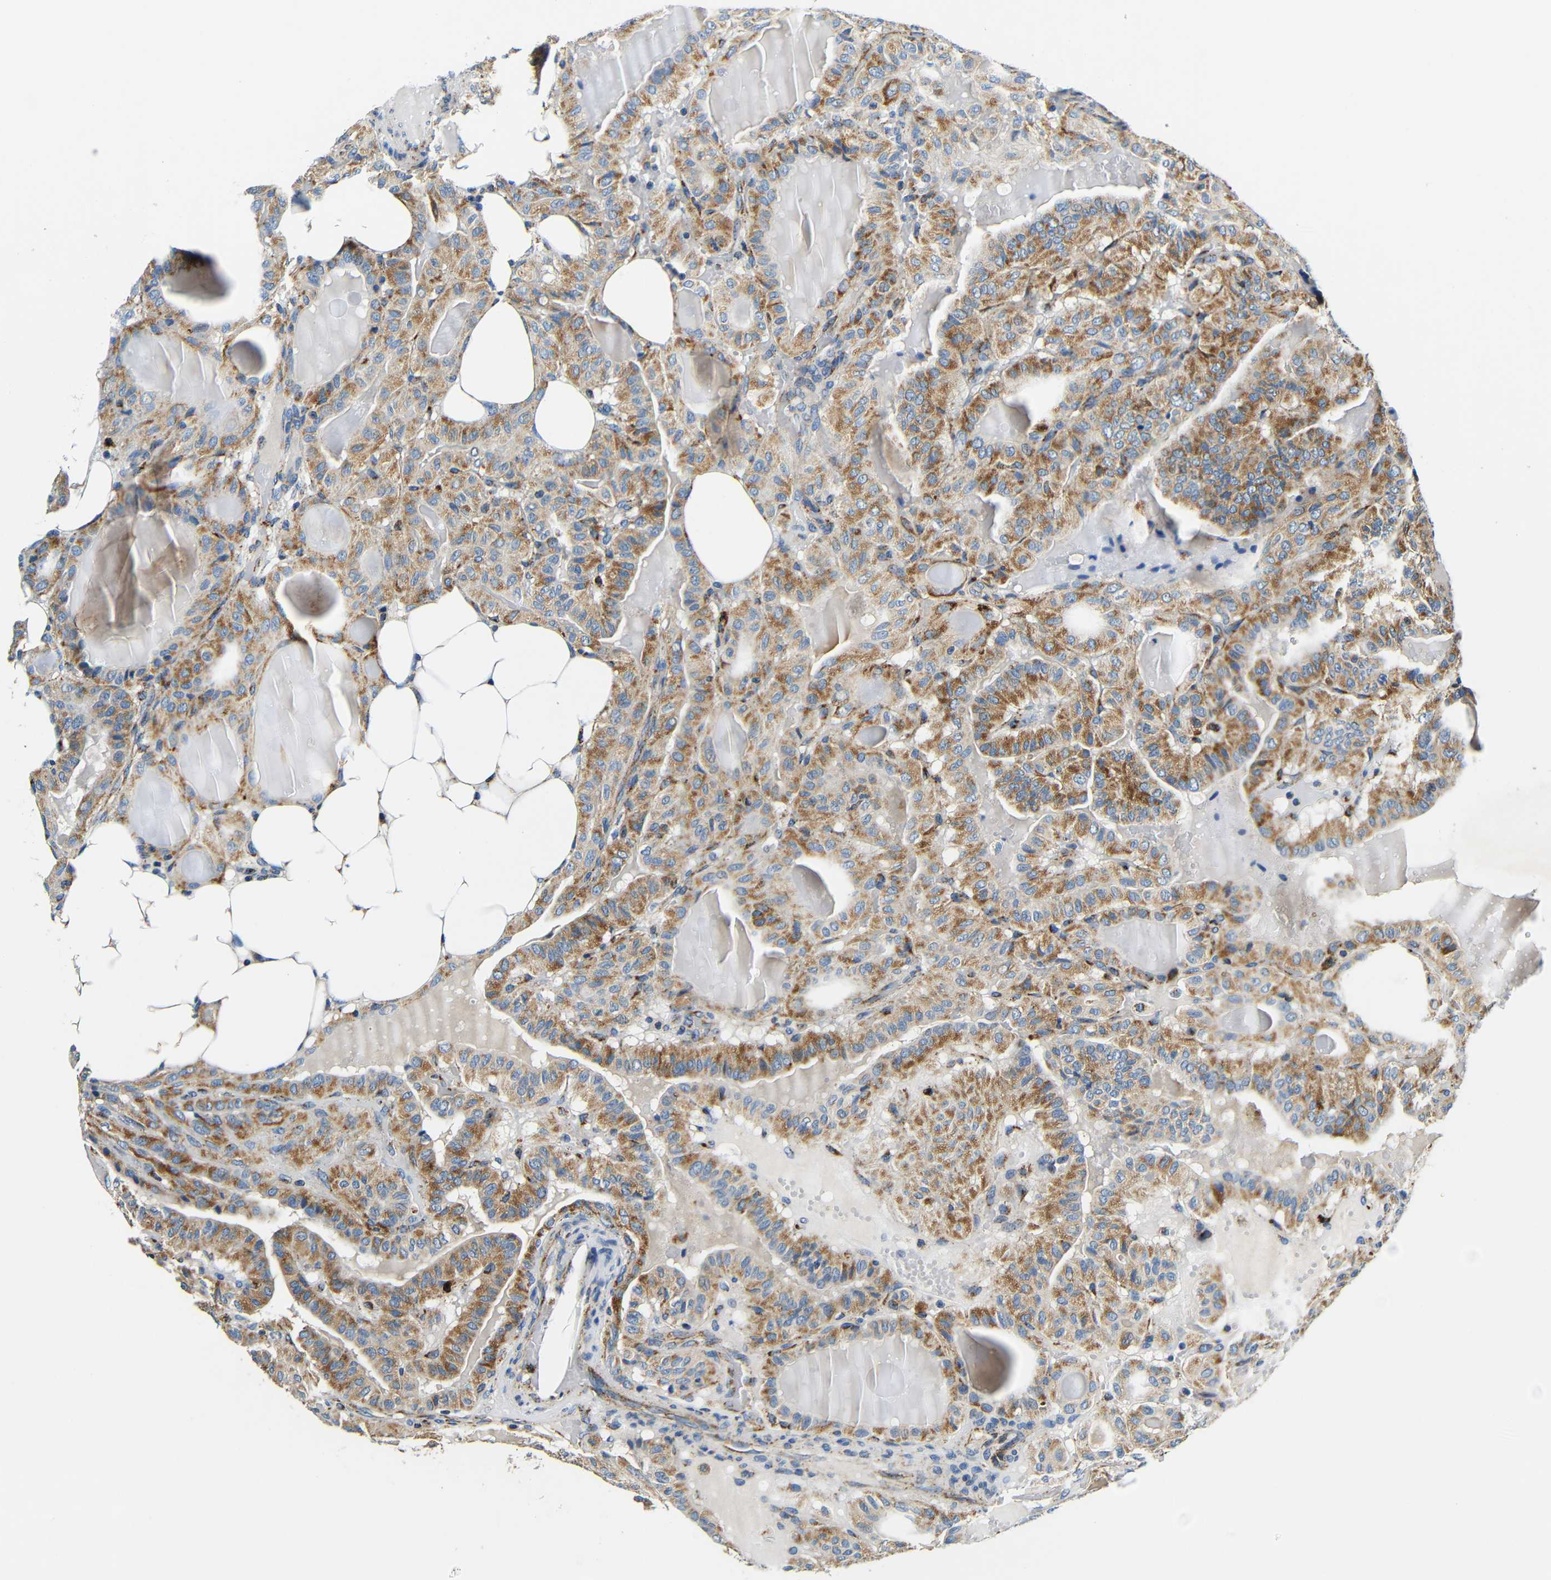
{"staining": {"intensity": "moderate", "quantity": ">75%", "location": "cytoplasmic/membranous"}, "tissue": "thyroid cancer", "cell_type": "Tumor cells", "image_type": "cancer", "snomed": [{"axis": "morphology", "description": "Papillary adenocarcinoma, NOS"}, {"axis": "topography", "description": "Thyroid gland"}], "caption": "This micrograph reveals IHC staining of thyroid papillary adenocarcinoma, with medium moderate cytoplasmic/membranous positivity in approximately >75% of tumor cells.", "gene": "GALNT18", "patient": {"sex": "male", "age": 77}}